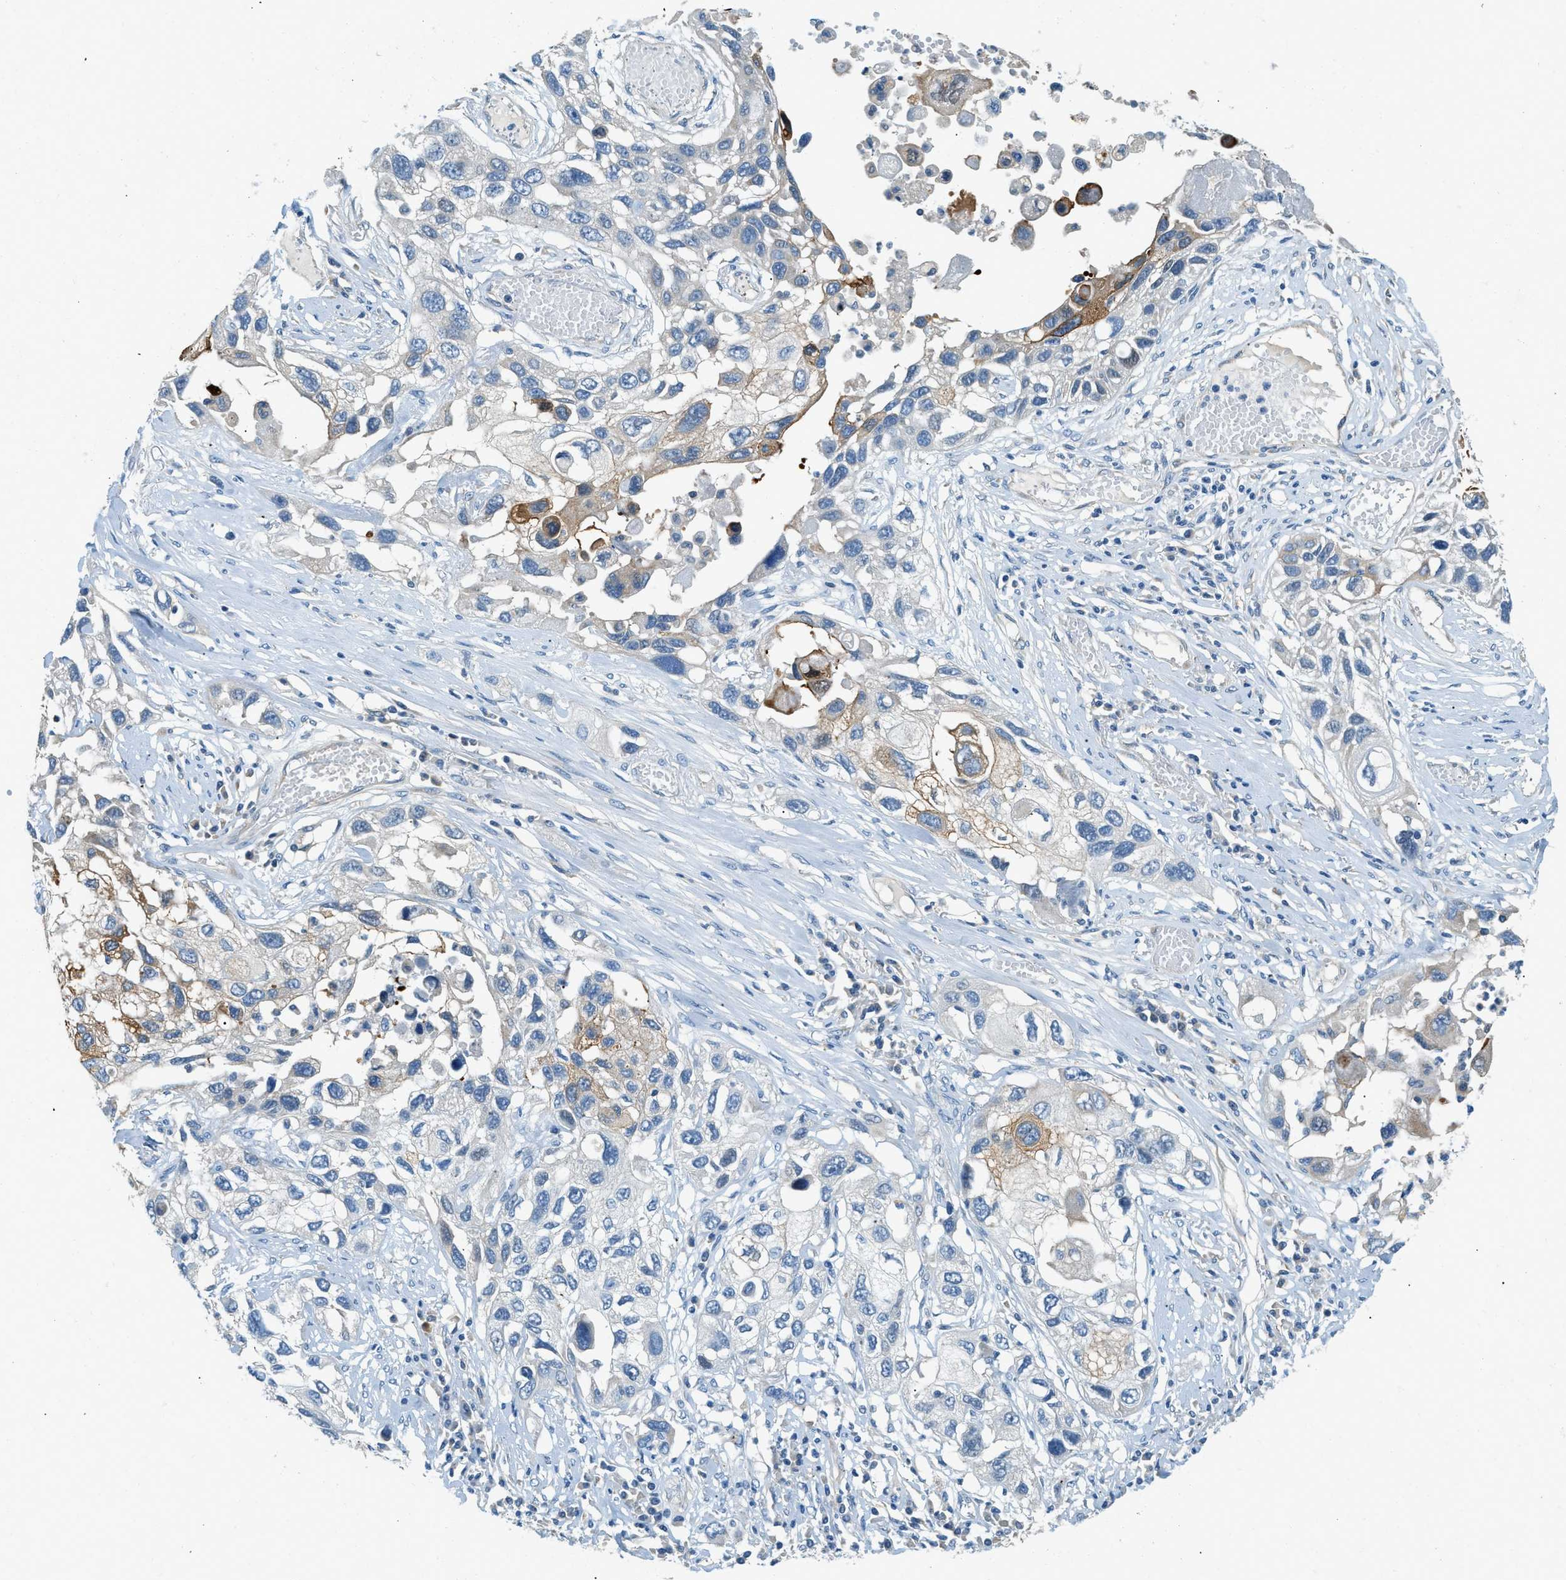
{"staining": {"intensity": "moderate", "quantity": "<25%", "location": "cytoplasmic/membranous"}, "tissue": "lung cancer", "cell_type": "Tumor cells", "image_type": "cancer", "snomed": [{"axis": "morphology", "description": "Squamous cell carcinoma, NOS"}, {"axis": "topography", "description": "Lung"}], "caption": "There is low levels of moderate cytoplasmic/membranous positivity in tumor cells of squamous cell carcinoma (lung), as demonstrated by immunohistochemical staining (brown color).", "gene": "ZNF367", "patient": {"sex": "male", "age": 71}}